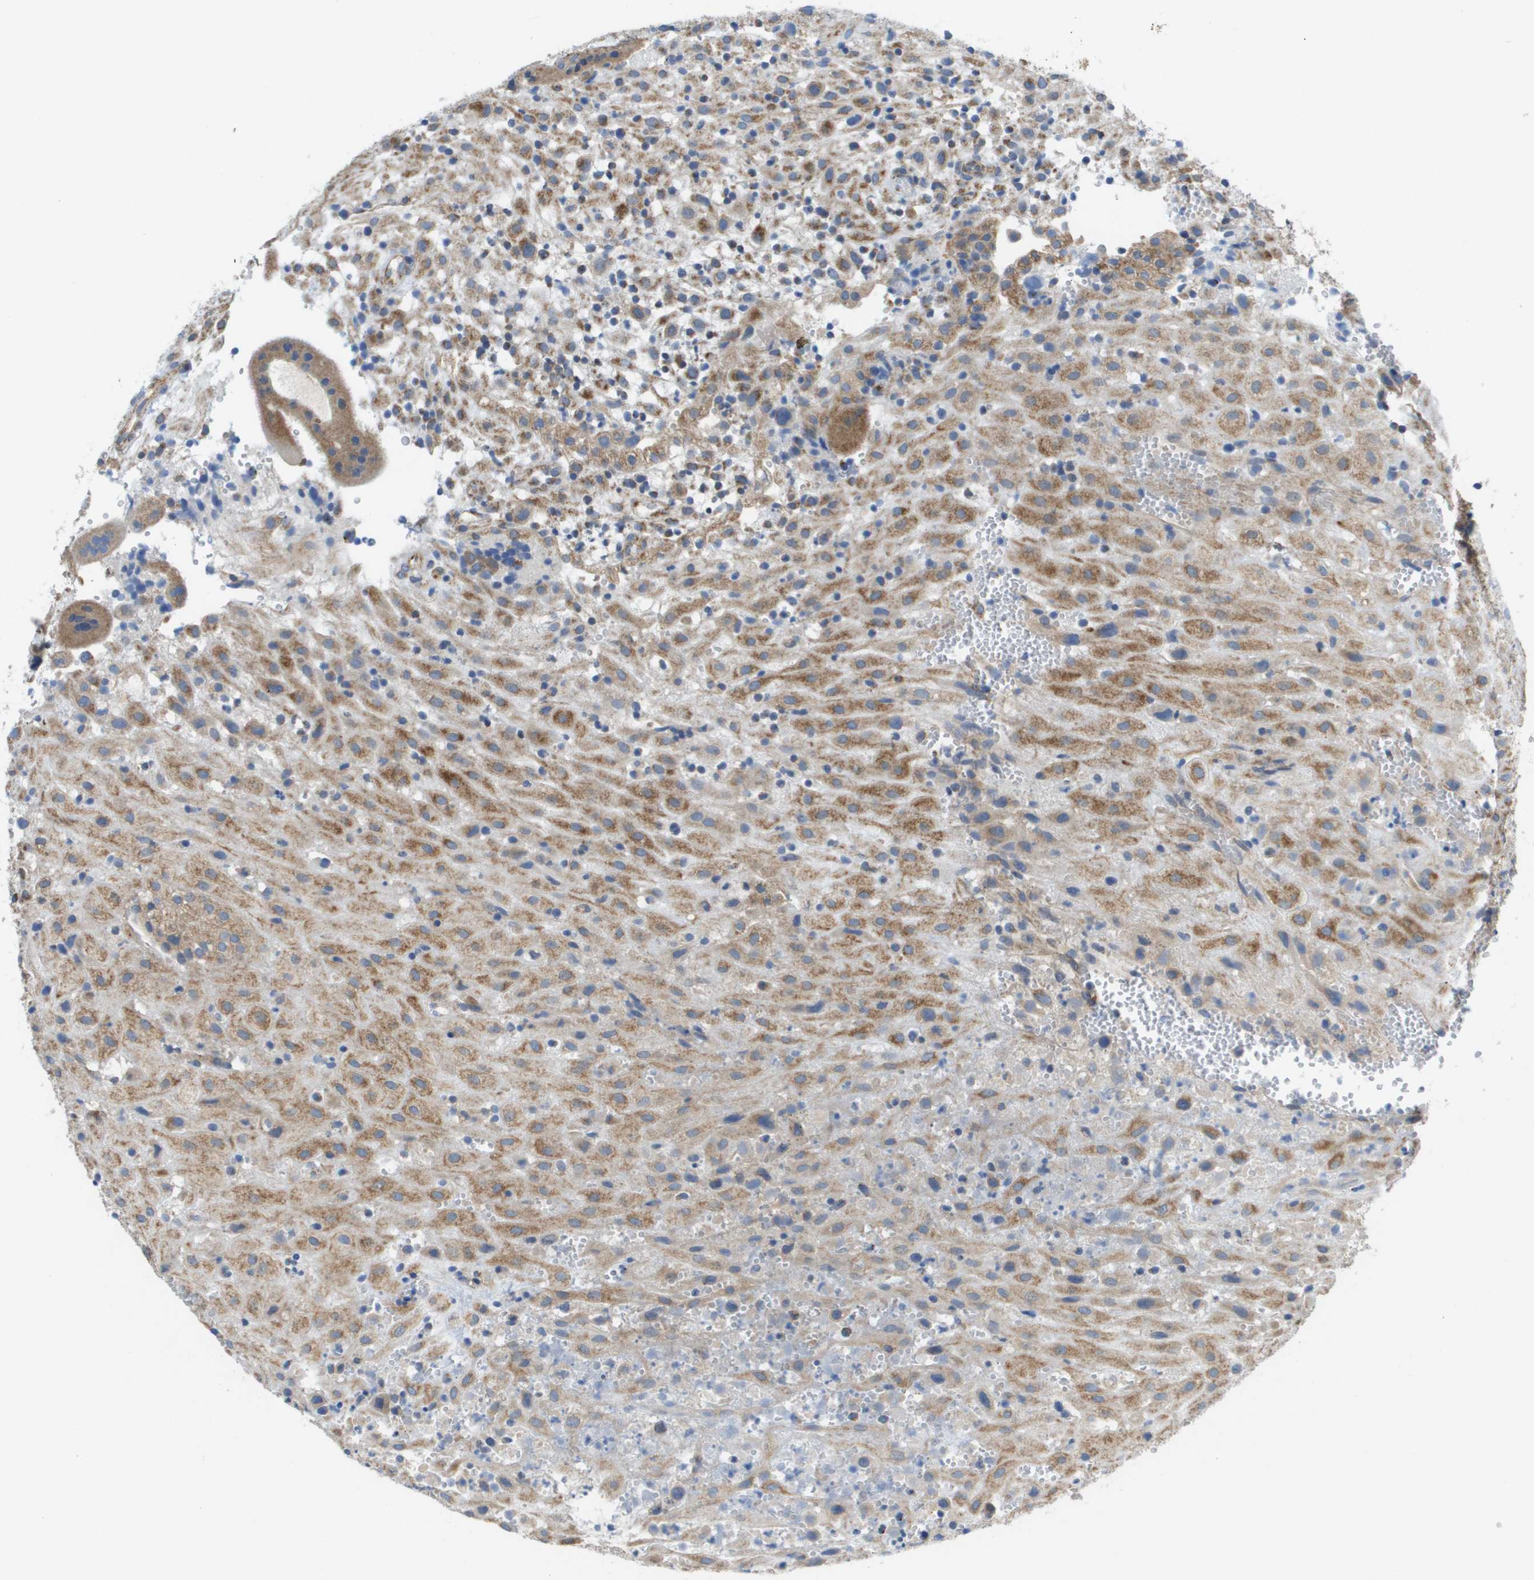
{"staining": {"intensity": "moderate", "quantity": ">75%", "location": "cytoplasmic/membranous"}, "tissue": "placenta", "cell_type": "Decidual cells", "image_type": "normal", "snomed": [{"axis": "morphology", "description": "Normal tissue, NOS"}, {"axis": "topography", "description": "Placenta"}], "caption": "Immunohistochemical staining of unremarkable human placenta displays medium levels of moderate cytoplasmic/membranous staining in approximately >75% of decidual cells.", "gene": "FIS1", "patient": {"sex": "female", "age": 18}}